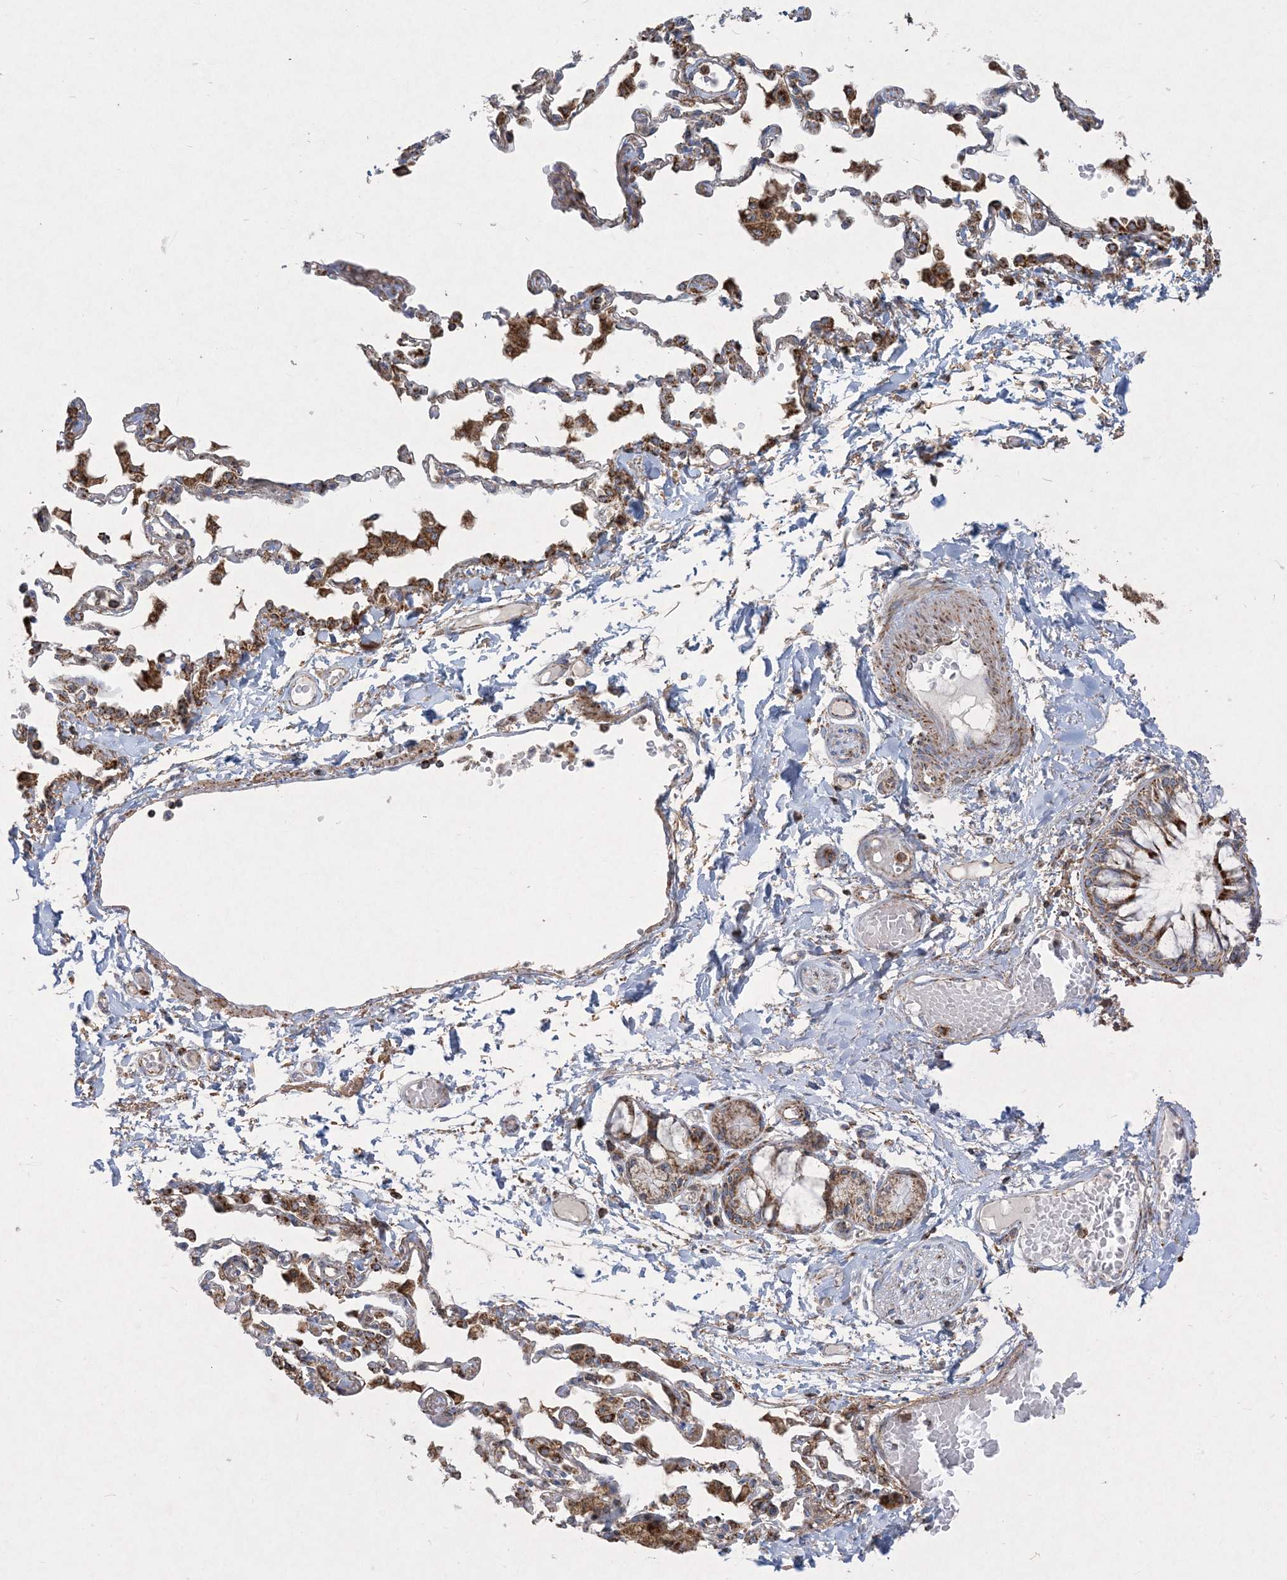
{"staining": {"intensity": "weak", "quantity": ">75%", "location": "cytoplasmic/membranous"}, "tissue": "adipose tissue", "cell_type": "Adipocytes", "image_type": "normal", "snomed": [{"axis": "morphology", "description": "Normal tissue, NOS"}, {"axis": "topography", "description": "Cartilage tissue"}, {"axis": "topography", "description": "Bronchus"}, {"axis": "topography", "description": "Lung"}, {"axis": "topography", "description": "Peripheral nerve tissue"}], "caption": "Protein expression analysis of benign adipose tissue shows weak cytoplasmic/membranous positivity in about >75% of adipocytes.", "gene": "BEND4", "patient": {"sex": "female", "age": 49}}